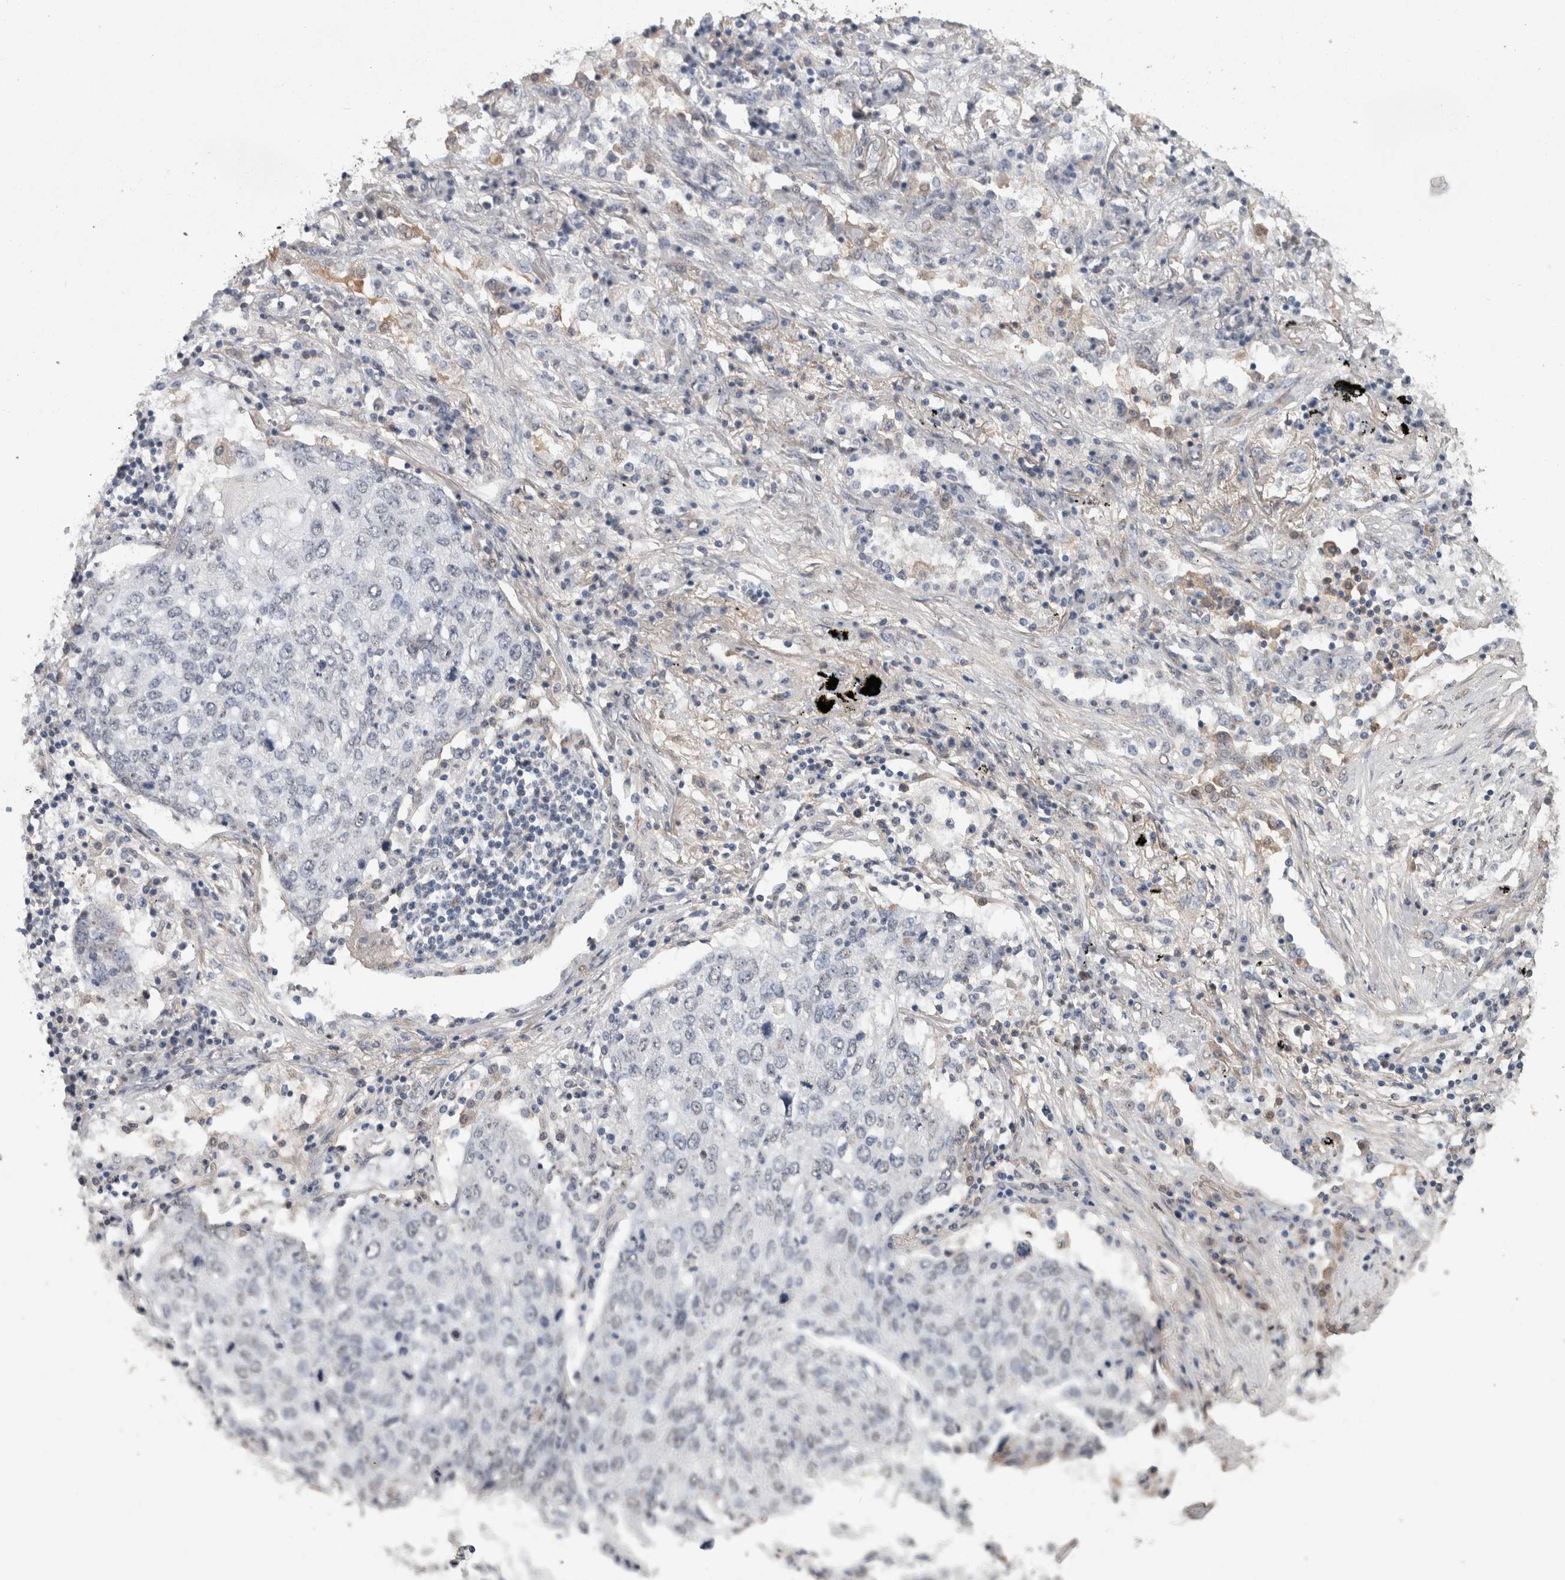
{"staining": {"intensity": "negative", "quantity": "none", "location": "none"}, "tissue": "lung cancer", "cell_type": "Tumor cells", "image_type": "cancer", "snomed": [{"axis": "morphology", "description": "Squamous cell carcinoma, NOS"}, {"axis": "topography", "description": "Lung"}], "caption": "Photomicrograph shows no significant protein positivity in tumor cells of lung squamous cell carcinoma. (Stains: DAB (3,3'-diaminobenzidine) IHC with hematoxylin counter stain, Microscopy: brightfield microscopy at high magnification).", "gene": "LTBP1", "patient": {"sex": "female", "age": 63}}